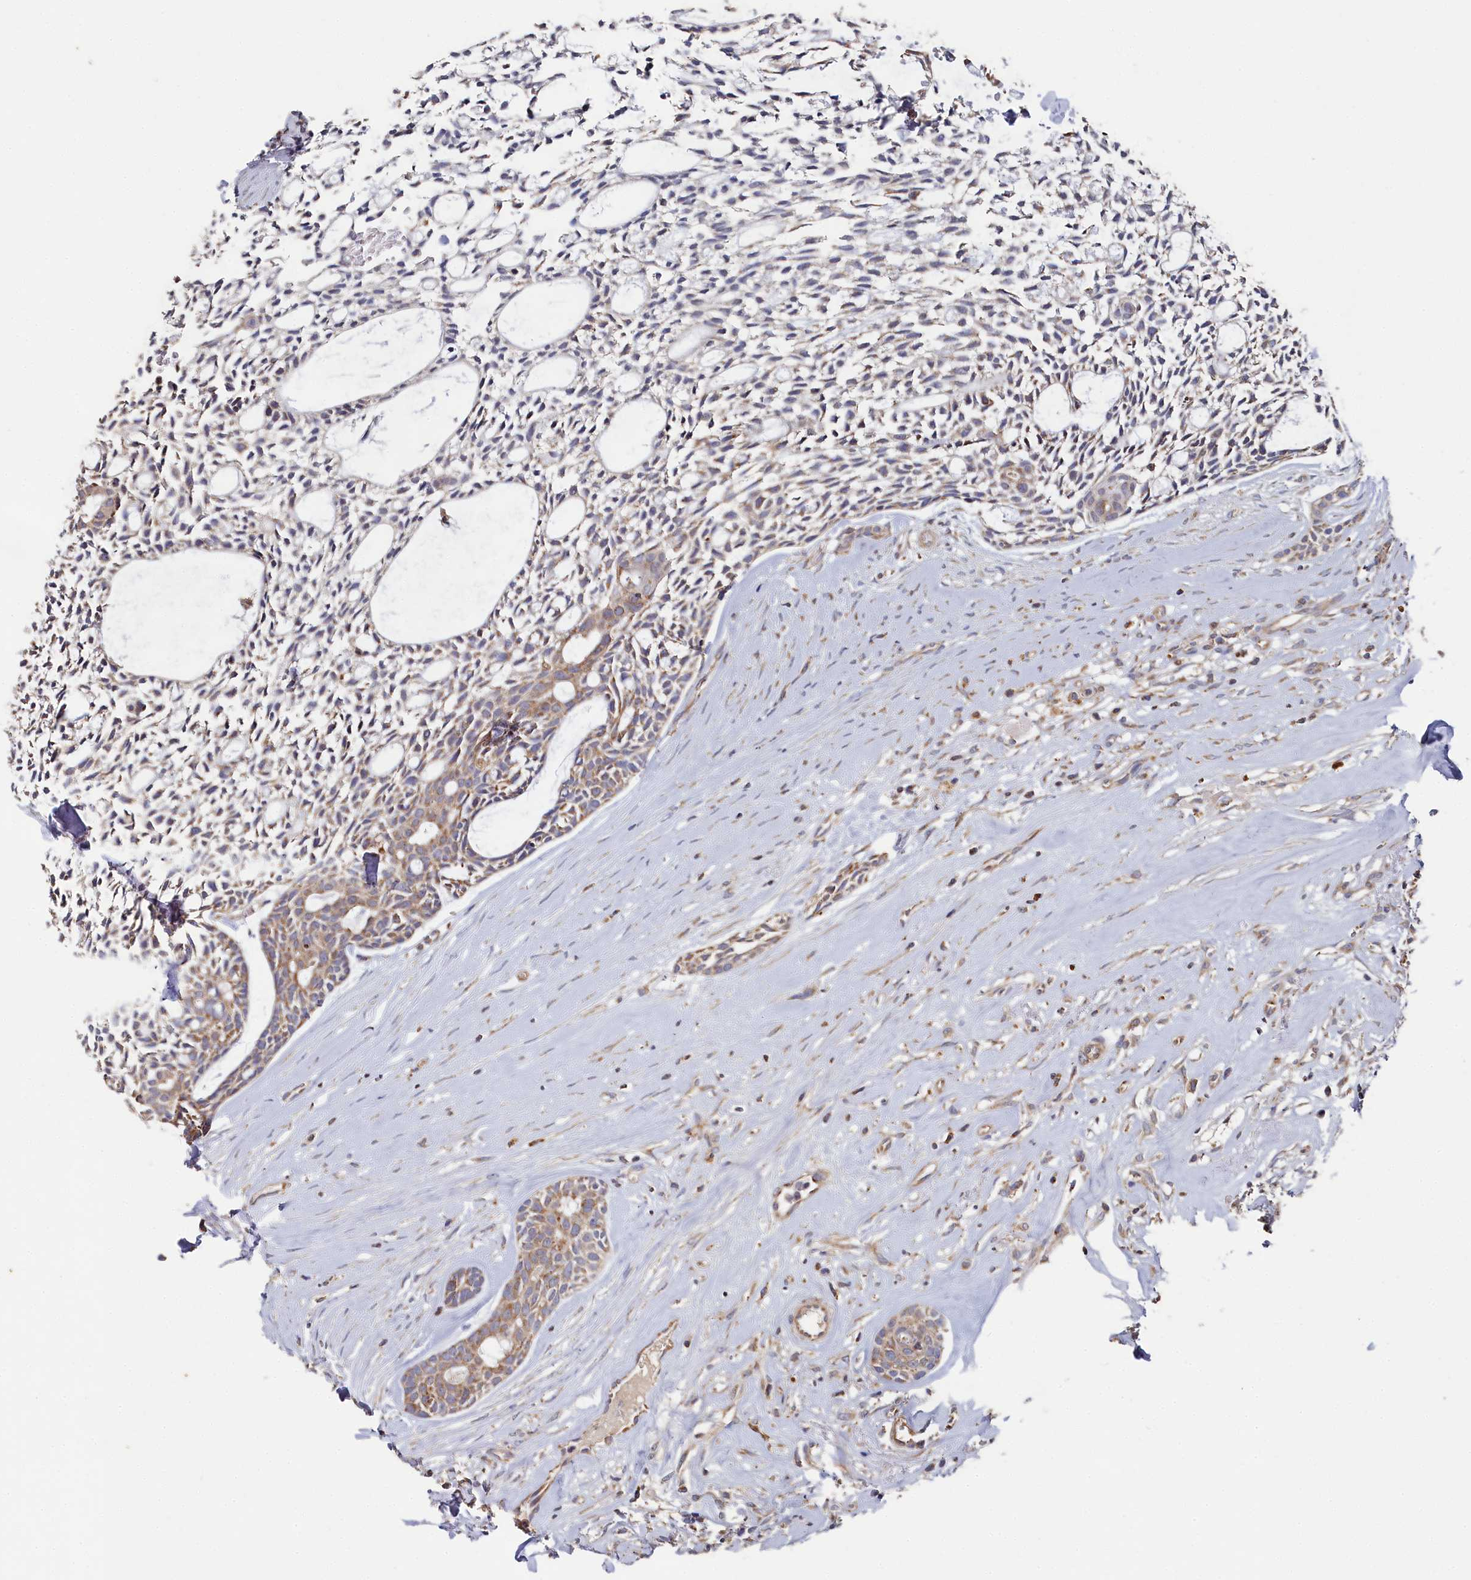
{"staining": {"intensity": "moderate", "quantity": "25%-75%", "location": "cytoplasmic/membranous"}, "tissue": "head and neck cancer", "cell_type": "Tumor cells", "image_type": "cancer", "snomed": [{"axis": "morphology", "description": "Adenocarcinoma, NOS"}, {"axis": "topography", "description": "Subcutis"}, {"axis": "topography", "description": "Head-Neck"}], "caption": "A histopathology image of human adenocarcinoma (head and neck) stained for a protein displays moderate cytoplasmic/membranous brown staining in tumor cells. (DAB (3,3'-diaminobenzidine) = brown stain, brightfield microscopy at high magnification).", "gene": "HAUS2", "patient": {"sex": "female", "age": 73}}